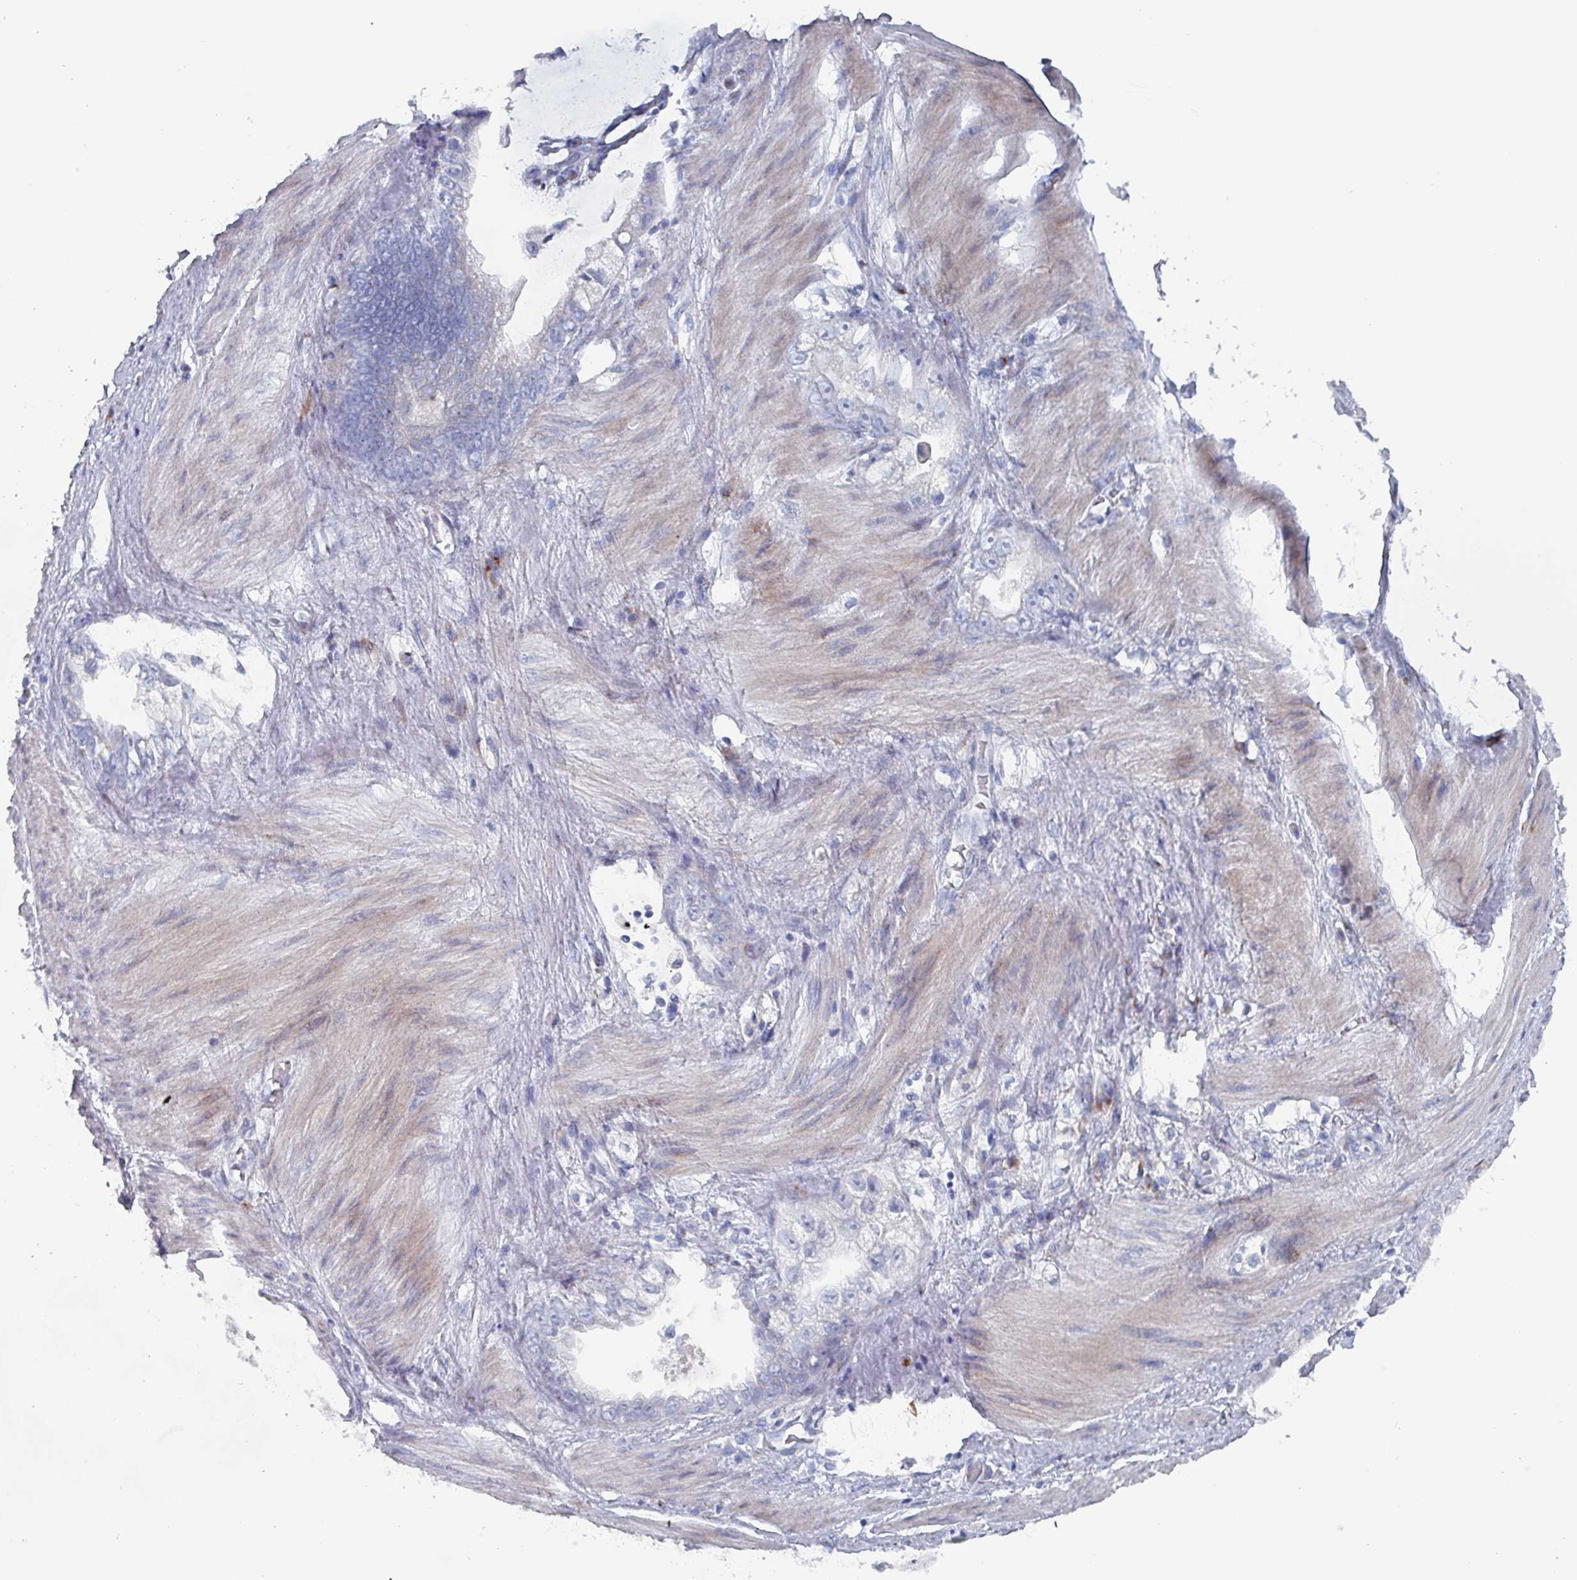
{"staining": {"intensity": "negative", "quantity": "none", "location": "none"}, "tissue": "stomach cancer", "cell_type": "Tumor cells", "image_type": "cancer", "snomed": [{"axis": "morphology", "description": "Adenocarcinoma, NOS"}, {"axis": "topography", "description": "Stomach"}], "caption": "DAB (3,3'-diaminobenzidine) immunohistochemical staining of stomach cancer (adenocarcinoma) exhibits no significant staining in tumor cells. Nuclei are stained in blue.", "gene": "DRD5", "patient": {"sex": "male", "age": 55}}